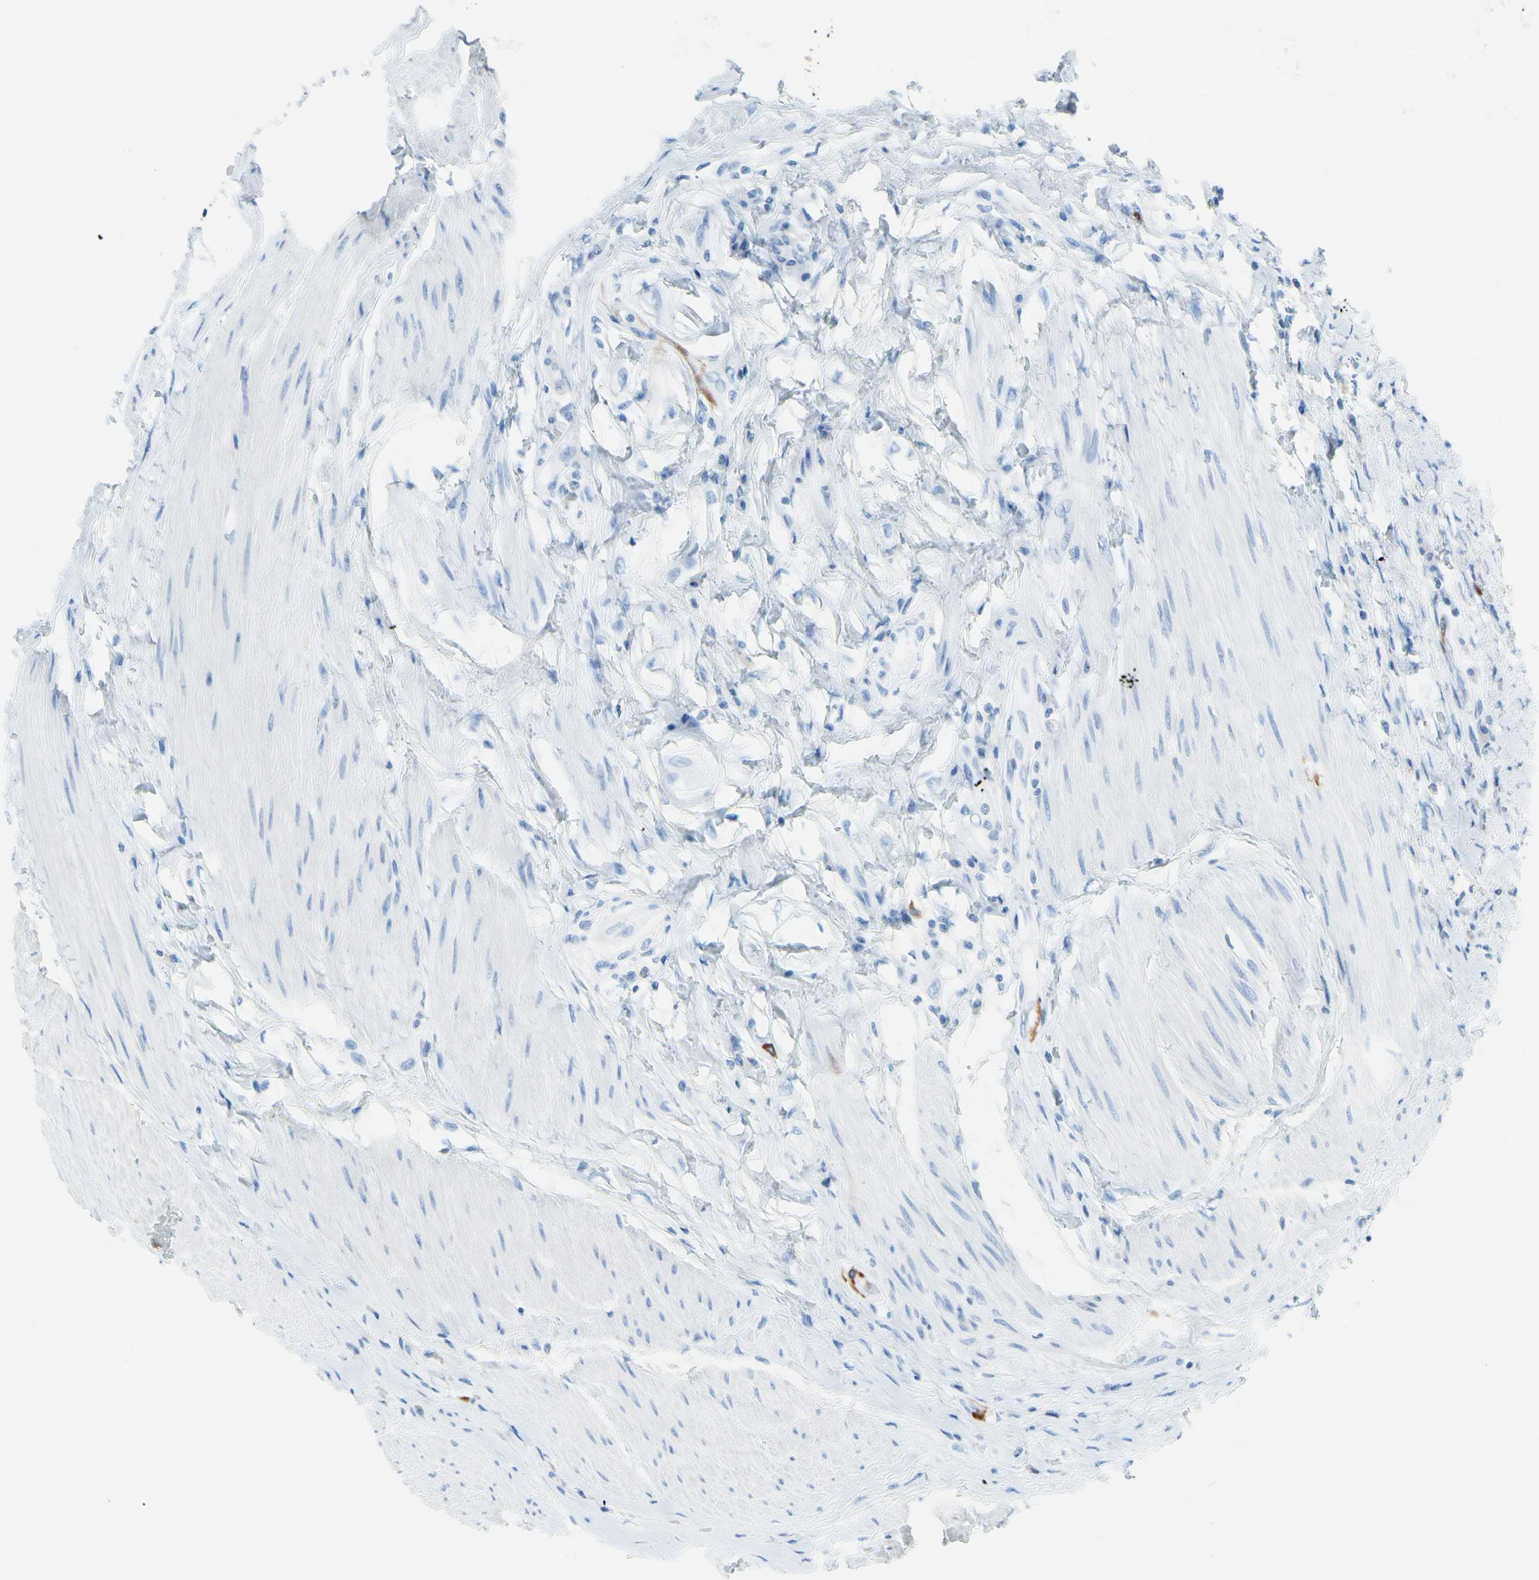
{"staining": {"intensity": "moderate", "quantity": "25%-75%", "location": "cytoplasmic/membranous"}, "tissue": "colorectal cancer", "cell_type": "Tumor cells", "image_type": "cancer", "snomed": [{"axis": "morphology", "description": "Adenocarcinoma, NOS"}, {"axis": "topography", "description": "Rectum"}], "caption": "This image reveals immunohistochemistry (IHC) staining of human colorectal cancer (adenocarcinoma), with medium moderate cytoplasmic/membranous positivity in approximately 25%-75% of tumor cells.", "gene": "TACC3", "patient": {"sex": "male", "age": 63}}